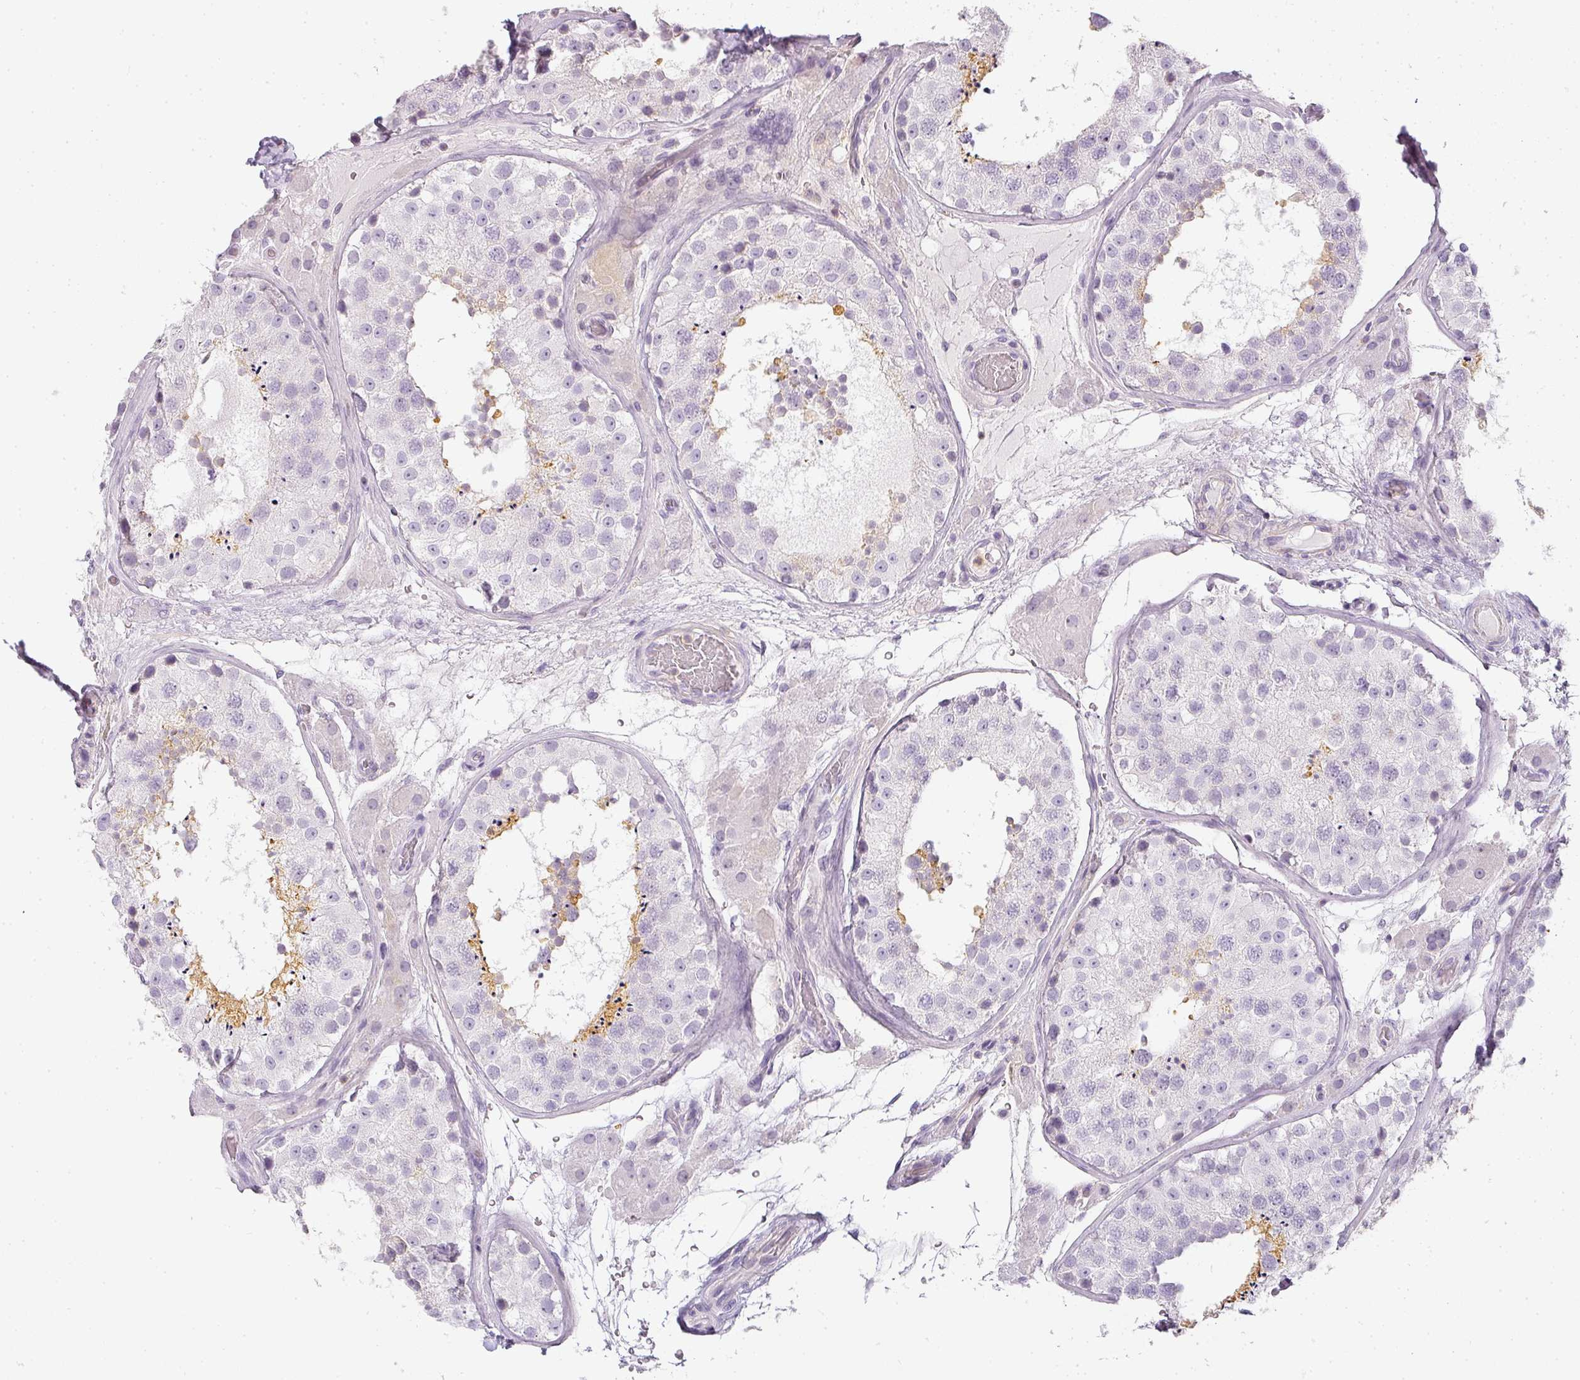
{"staining": {"intensity": "moderate", "quantity": "<25%", "location": "cytoplasmic/membranous"}, "tissue": "testis", "cell_type": "Cells in seminiferous ducts", "image_type": "normal", "snomed": [{"axis": "morphology", "description": "Normal tissue, NOS"}, {"axis": "topography", "description": "Testis"}], "caption": "Brown immunohistochemical staining in benign testis demonstrates moderate cytoplasmic/membranous staining in about <25% of cells in seminiferous ducts. (DAB (3,3'-diaminobenzidine) IHC with brightfield microscopy, high magnification).", "gene": "TMEM42", "patient": {"sex": "male", "age": 26}}